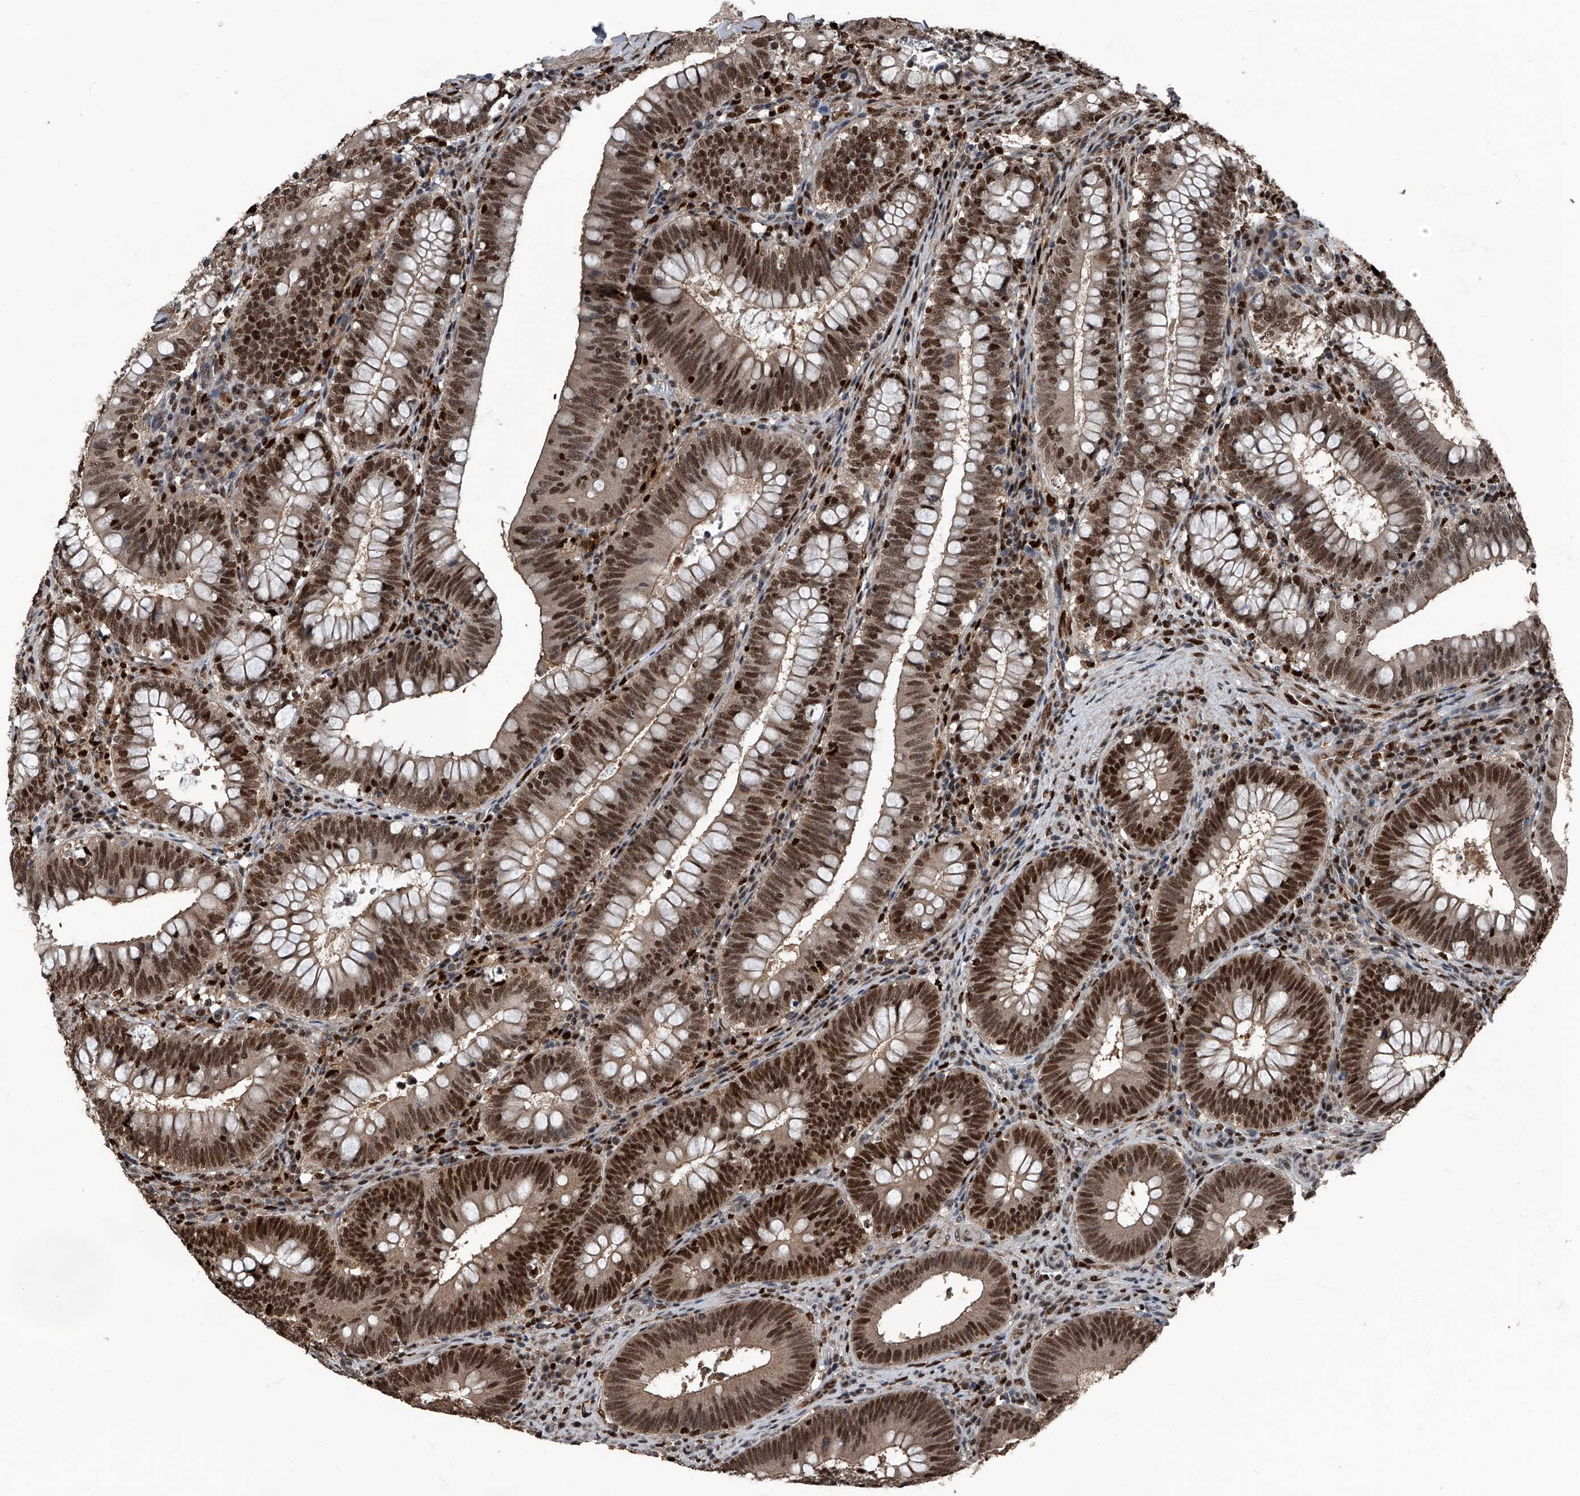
{"staining": {"intensity": "strong", "quantity": ">75%", "location": "nuclear"}, "tissue": "colorectal cancer", "cell_type": "Tumor cells", "image_type": "cancer", "snomed": [{"axis": "morphology", "description": "Normal tissue, NOS"}, {"axis": "topography", "description": "Colon"}], "caption": "A brown stain shows strong nuclear staining of a protein in human colorectal cancer tumor cells.", "gene": "FKBP5", "patient": {"sex": "female", "age": 82}}